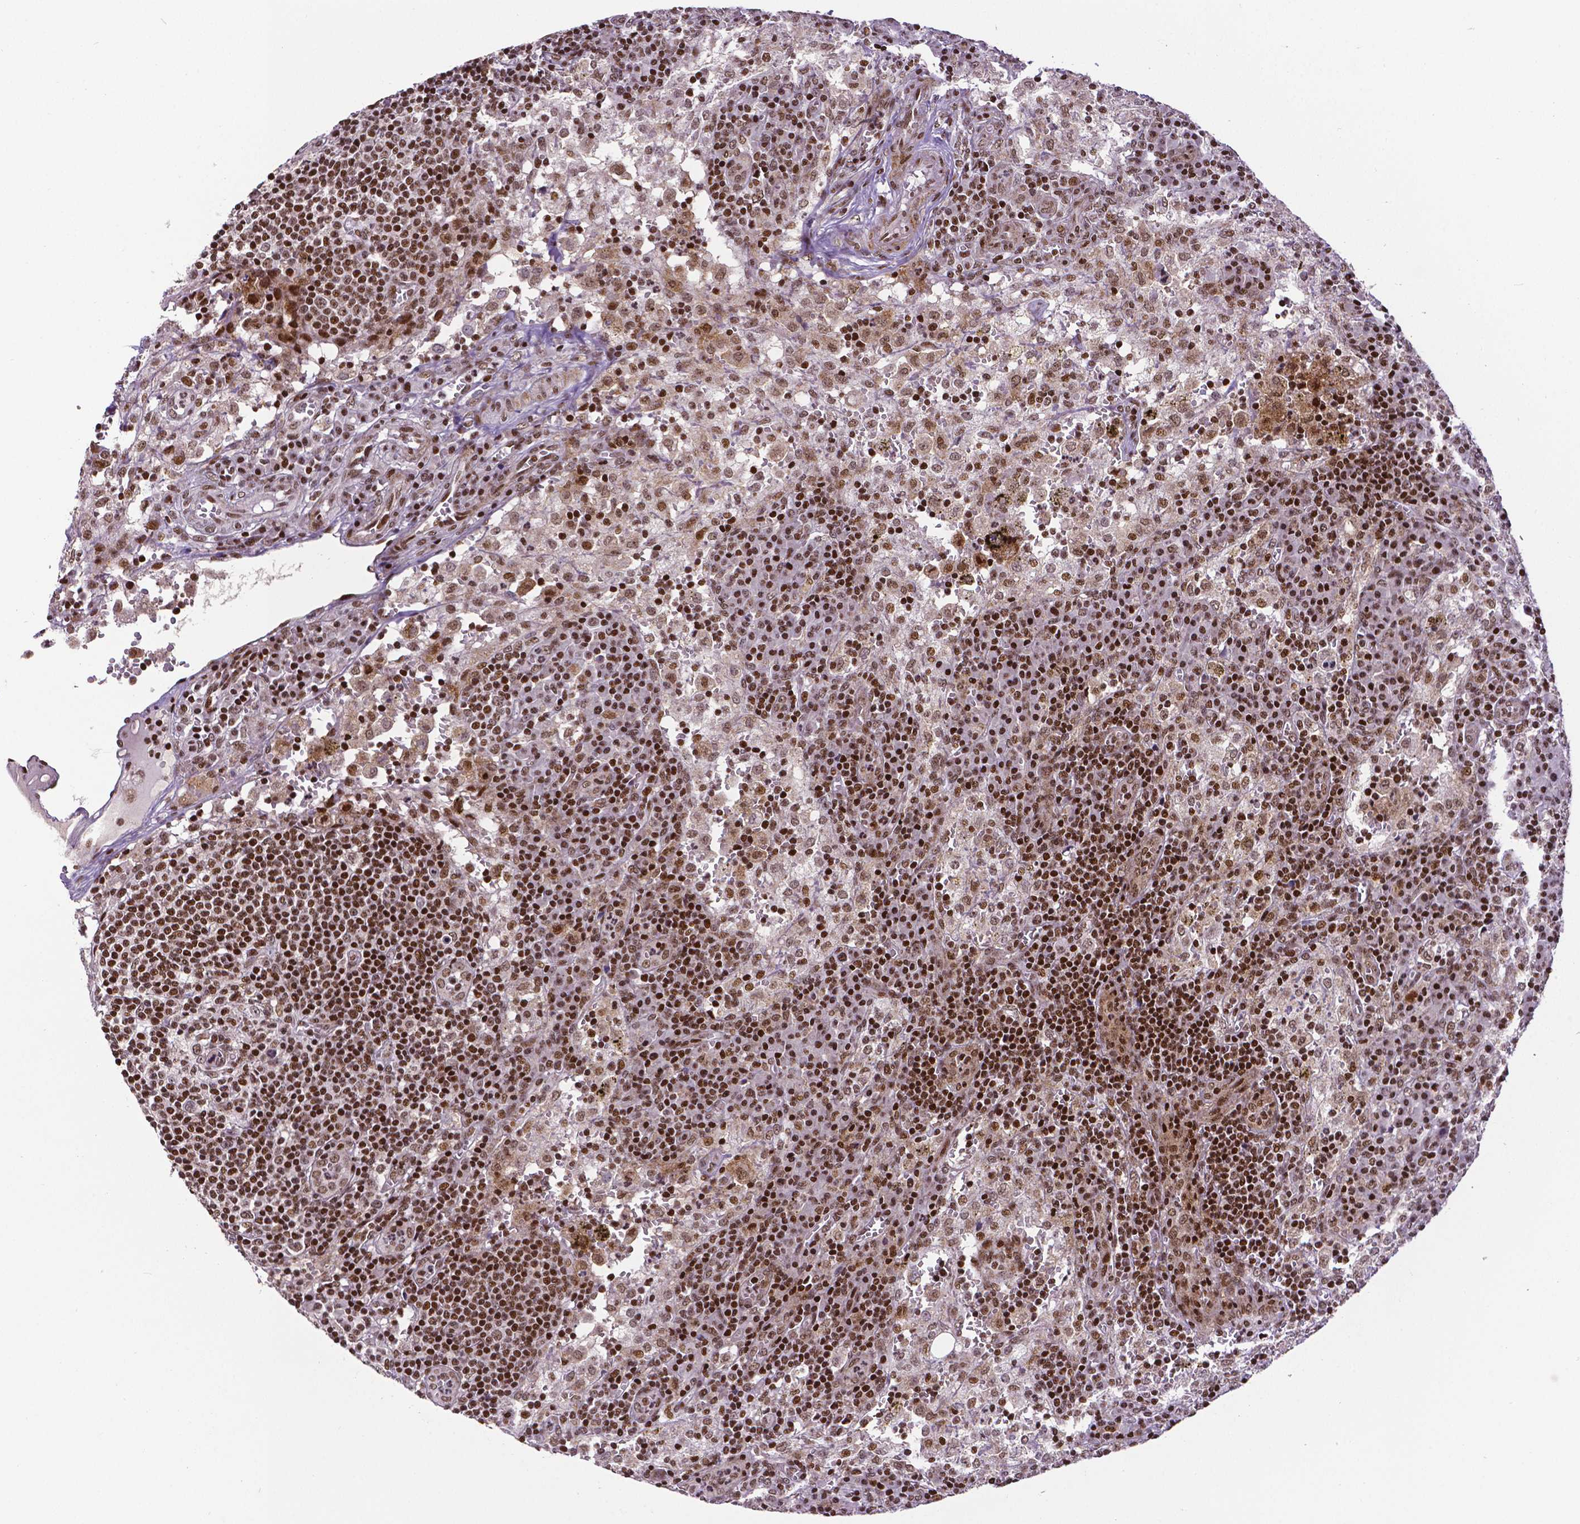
{"staining": {"intensity": "moderate", "quantity": ">75%", "location": "nuclear"}, "tissue": "lymph node", "cell_type": "Germinal center cells", "image_type": "normal", "snomed": [{"axis": "morphology", "description": "Normal tissue, NOS"}, {"axis": "topography", "description": "Lymph node"}], "caption": "The micrograph shows a brown stain indicating the presence of a protein in the nuclear of germinal center cells in lymph node. (DAB (3,3'-diaminobenzidine) IHC, brown staining for protein, blue staining for nuclei).", "gene": "CTCF", "patient": {"sex": "male", "age": 62}}